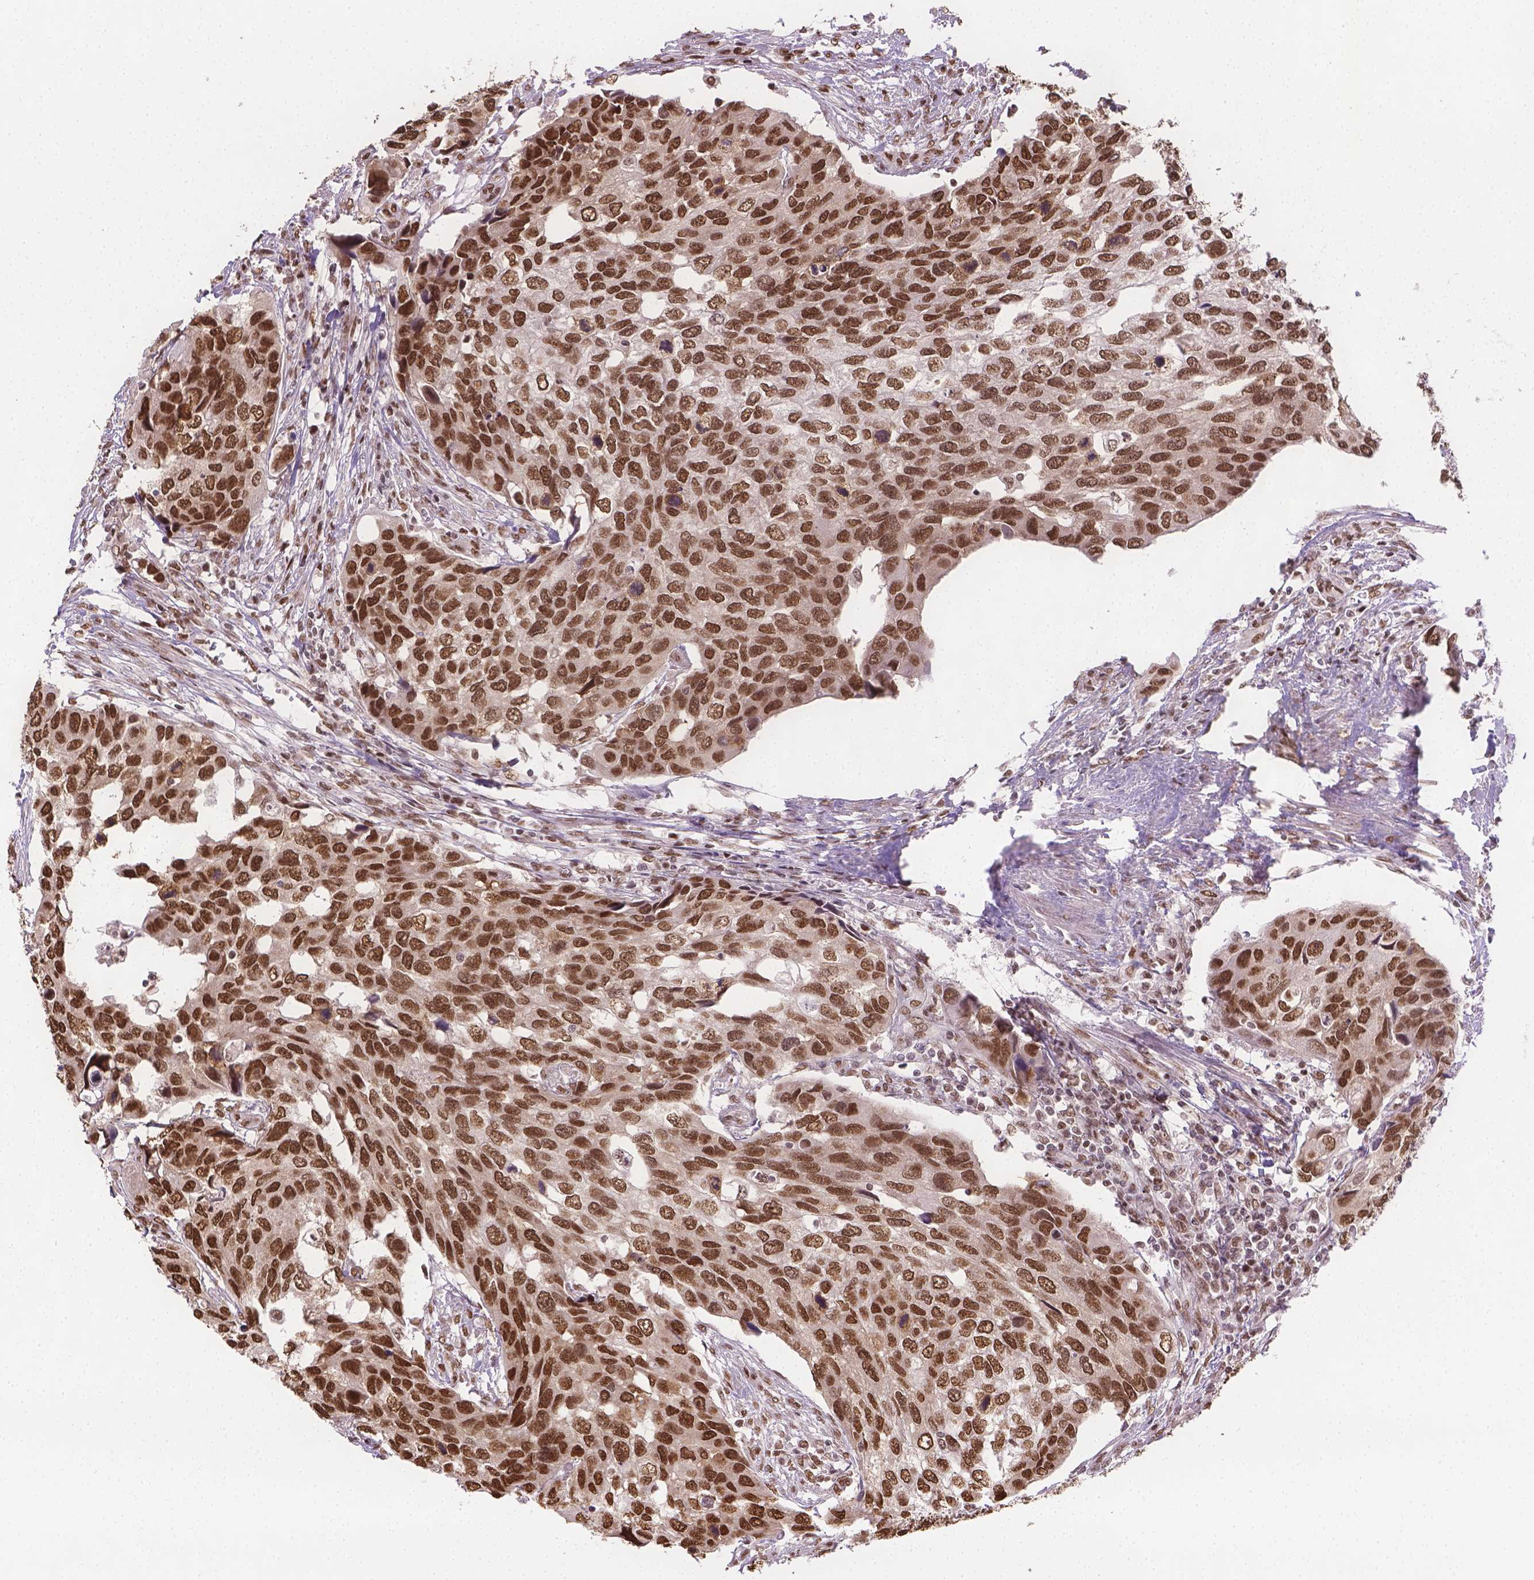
{"staining": {"intensity": "moderate", "quantity": ">75%", "location": "nuclear"}, "tissue": "urothelial cancer", "cell_type": "Tumor cells", "image_type": "cancer", "snomed": [{"axis": "morphology", "description": "Urothelial carcinoma, High grade"}, {"axis": "topography", "description": "Urinary bladder"}], "caption": "Tumor cells reveal moderate nuclear expression in about >75% of cells in urothelial cancer.", "gene": "FANCE", "patient": {"sex": "male", "age": 60}}